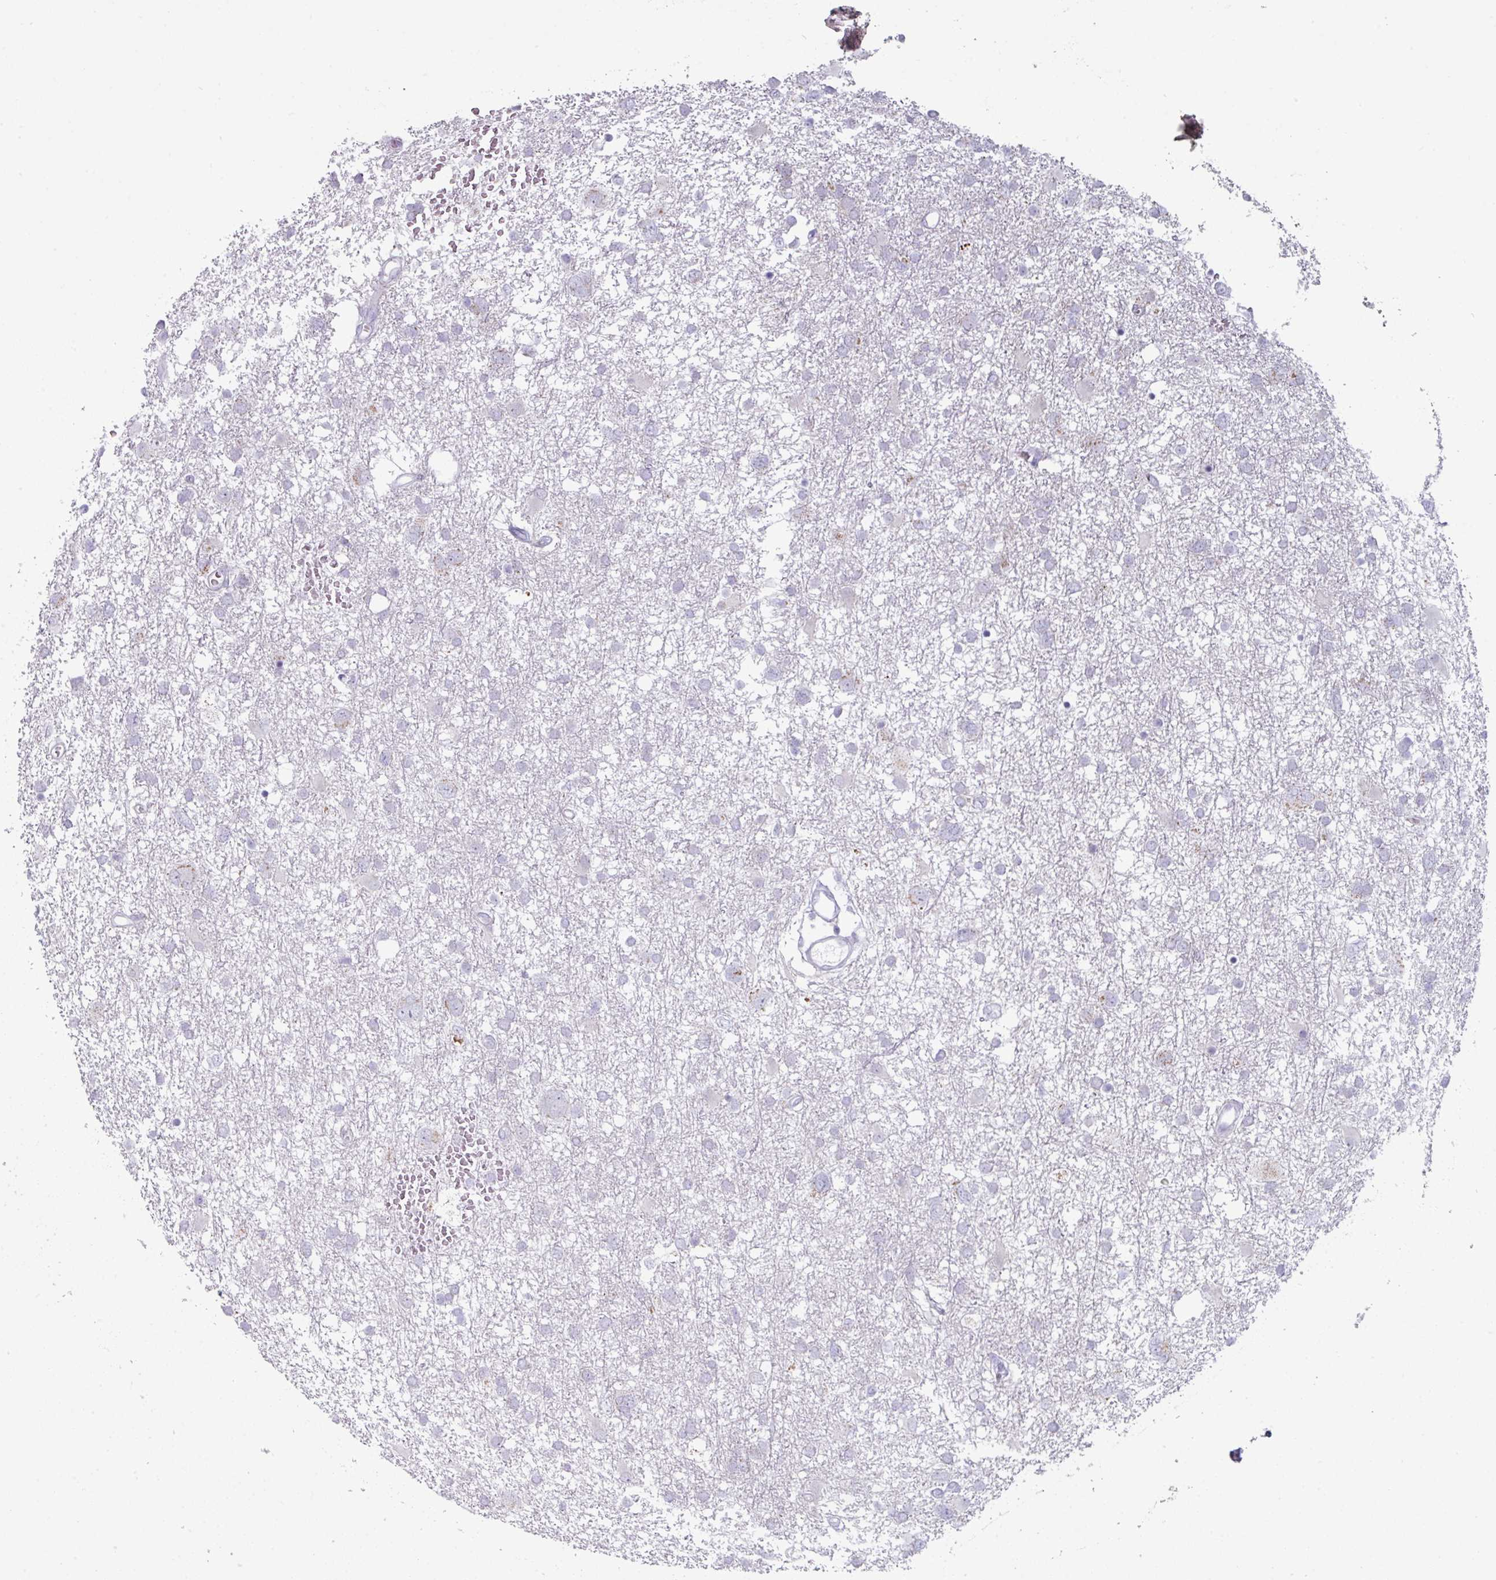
{"staining": {"intensity": "negative", "quantity": "none", "location": "none"}, "tissue": "glioma", "cell_type": "Tumor cells", "image_type": "cancer", "snomed": [{"axis": "morphology", "description": "Glioma, malignant, High grade"}, {"axis": "topography", "description": "Brain"}], "caption": "DAB (3,3'-diaminobenzidine) immunohistochemical staining of glioma demonstrates no significant staining in tumor cells.", "gene": "ZNF615", "patient": {"sex": "male", "age": 61}}